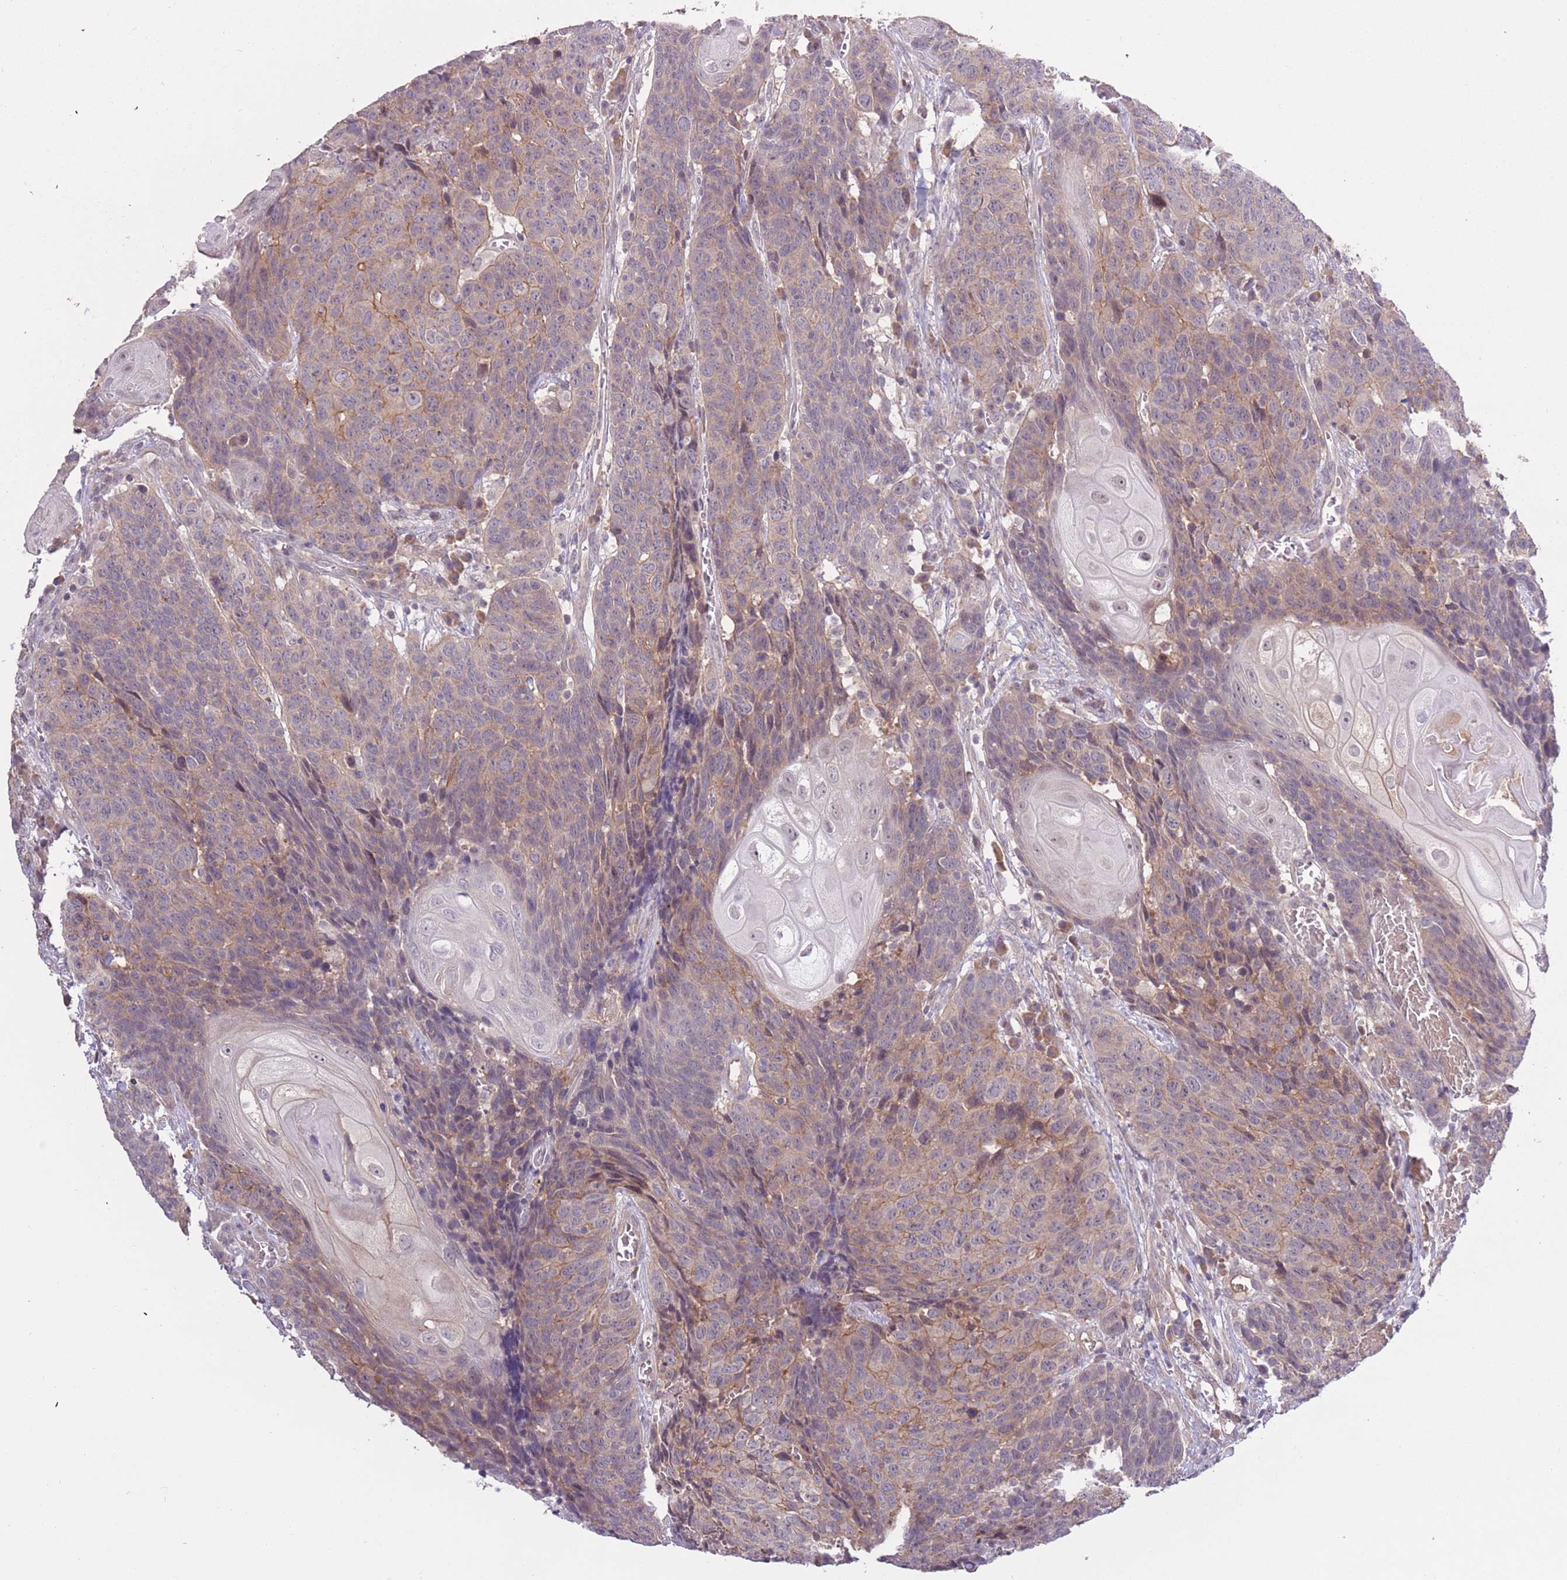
{"staining": {"intensity": "weak", "quantity": "25%-75%", "location": "cytoplasmic/membranous"}, "tissue": "head and neck cancer", "cell_type": "Tumor cells", "image_type": "cancer", "snomed": [{"axis": "morphology", "description": "Squamous cell carcinoma, NOS"}, {"axis": "topography", "description": "Head-Neck"}], "caption": "Brown immunohistochemical staining in human squamous cell carcinoma (head and neck) displays weak cytoplasmic/membranous positivity in about 25%-75% of tumor cells. The staining is performed using DAB (3,3'-diaminobenzidine) brown chromogen to label protein expression. The nuclei are counter-stained blue using hematoxylin.", "gene": "SHROOM3", "patient": {"sex": "male", "age": 66}}